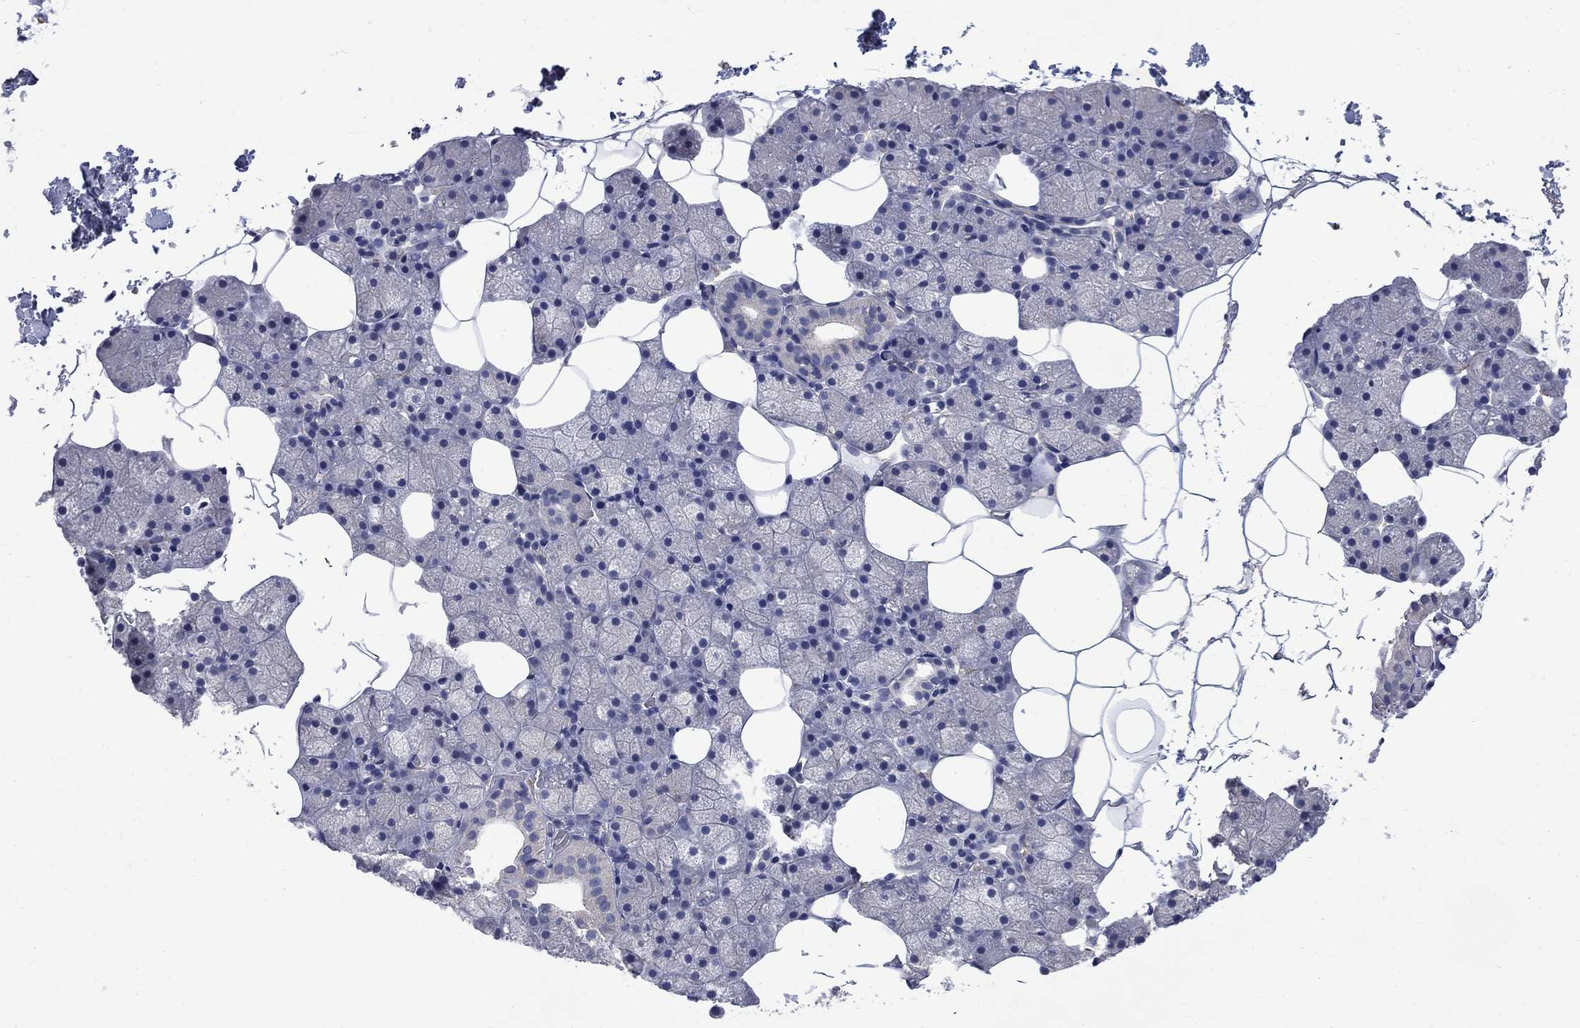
{"staining": {"intensity": "negative", "quantity": "none", "location": "none"}, "tissue": "salivary gland", "cell_type": "Glandular cells", "image_type": "normal", "snomed": [{"axis": "morphology", "description": "Normal tissue, NOS"}, {"axis": "topography", "description": "Salivary gland"}], "caption": "An immunohistochemistry (IHC) histopathology image of unremarkable salivary gland is shown. There is no staining in glandular cells of salivary gland.", "gene": "HSPA12A", "patient": {"sex": "male", "age": 38}}